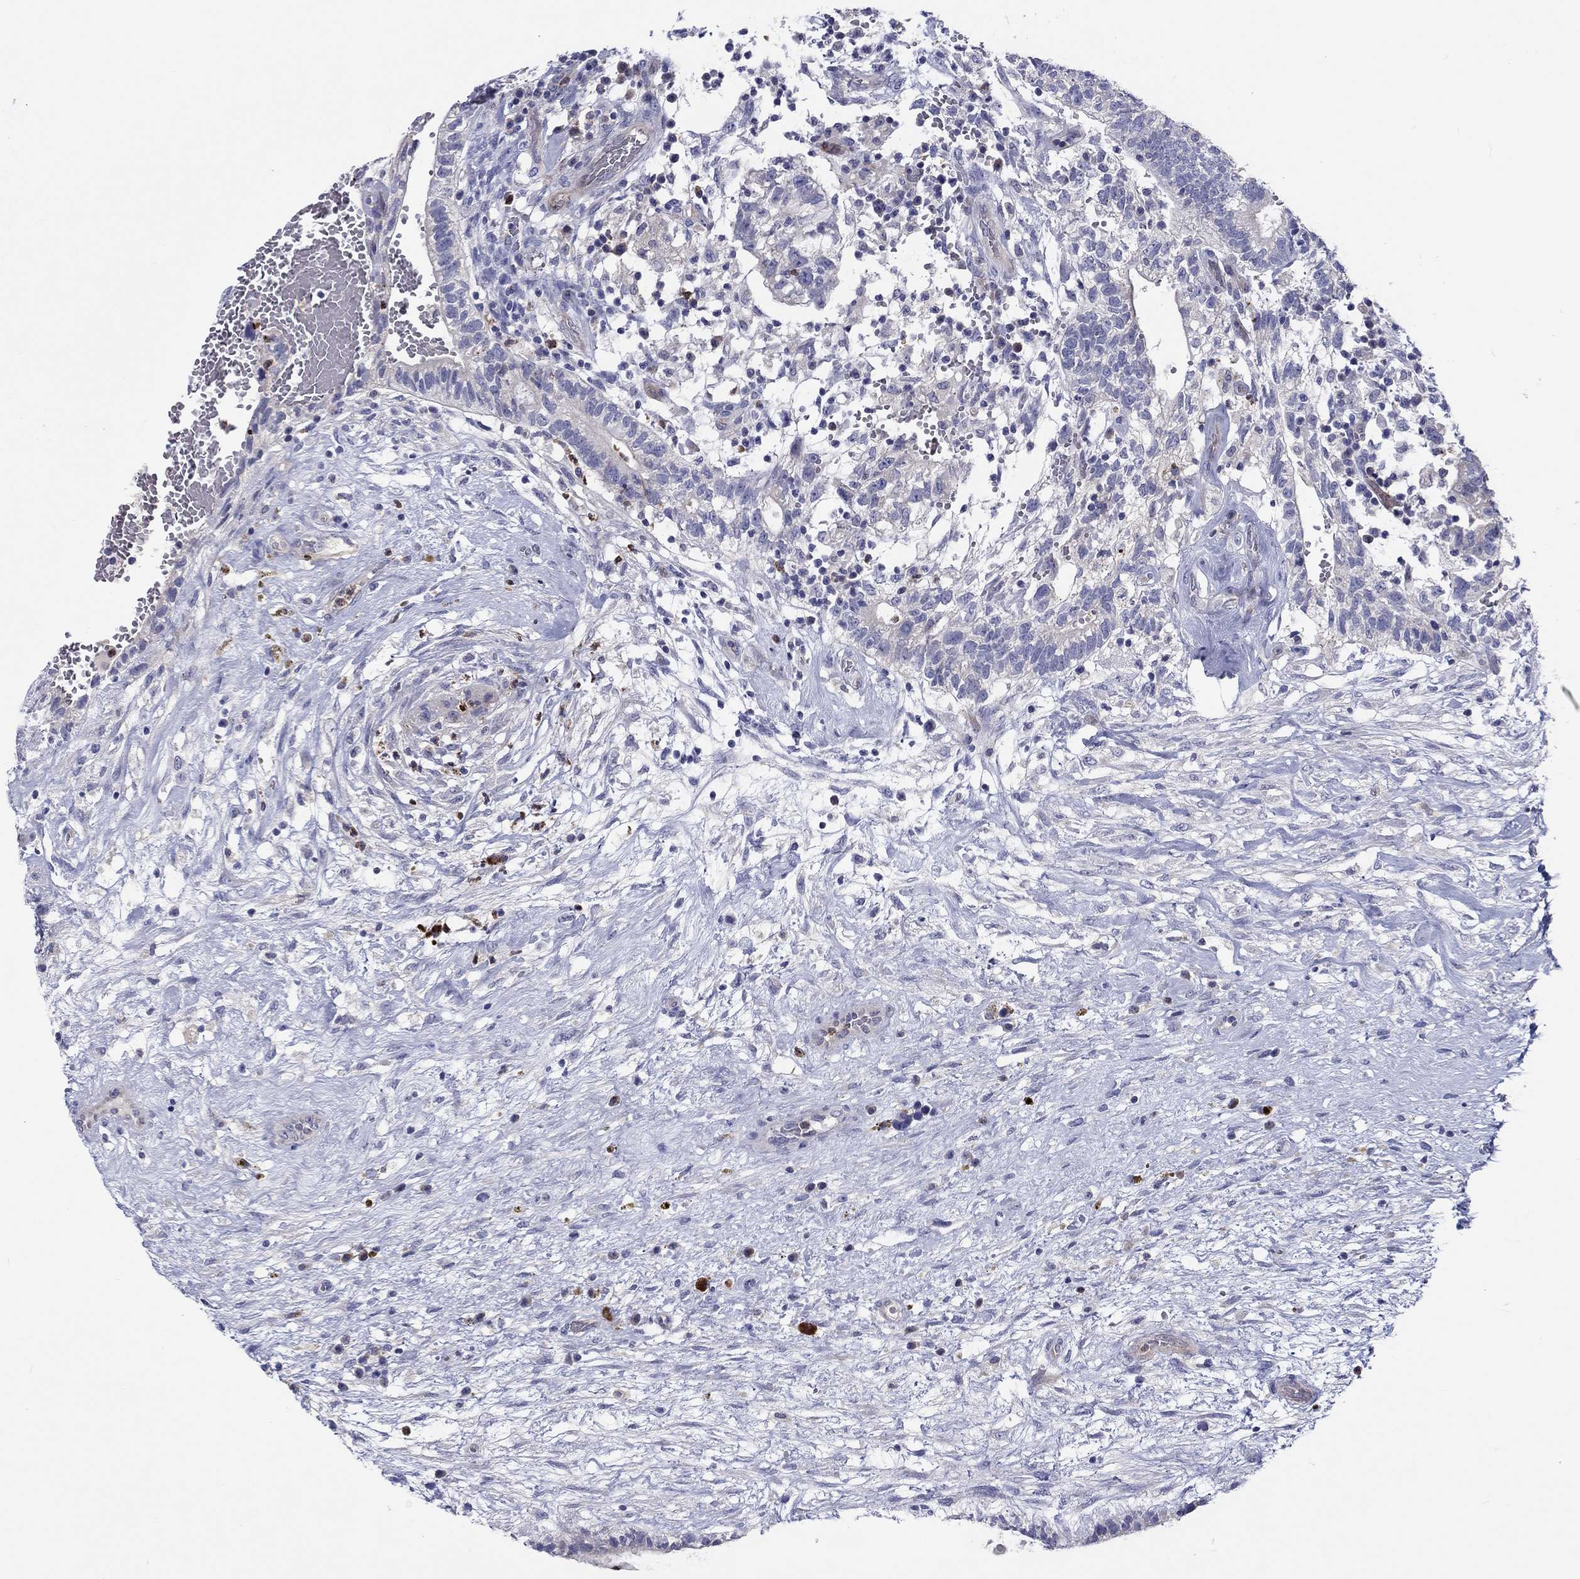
{"staining": {"intensity": "negative", "quantity": "none", "location": "none"}, "tissue": "testis cancer", "cell_type": "Tumor cells", "image_type": "cancer", "snomed": [{"axis": "morphology", "description": "Normal tissue, NOS"}, {"axis": "morphology", "description": "Carcinoma, Embryonal, NOS"}, {"axis": "topography", "description": "Testis"}, {"axis": "topography", "description": "Epididymis"}], "caption": "The micrograph shows no significant staining in tumor cells of testis embryonal carcinoma. (Brightfield microscopy of DAB (3,3'-diaminobenzidine) immunohistochemistry at high magnification).", "gene": "ABCG4", "patient": {"sex": "male", "age": 32}}